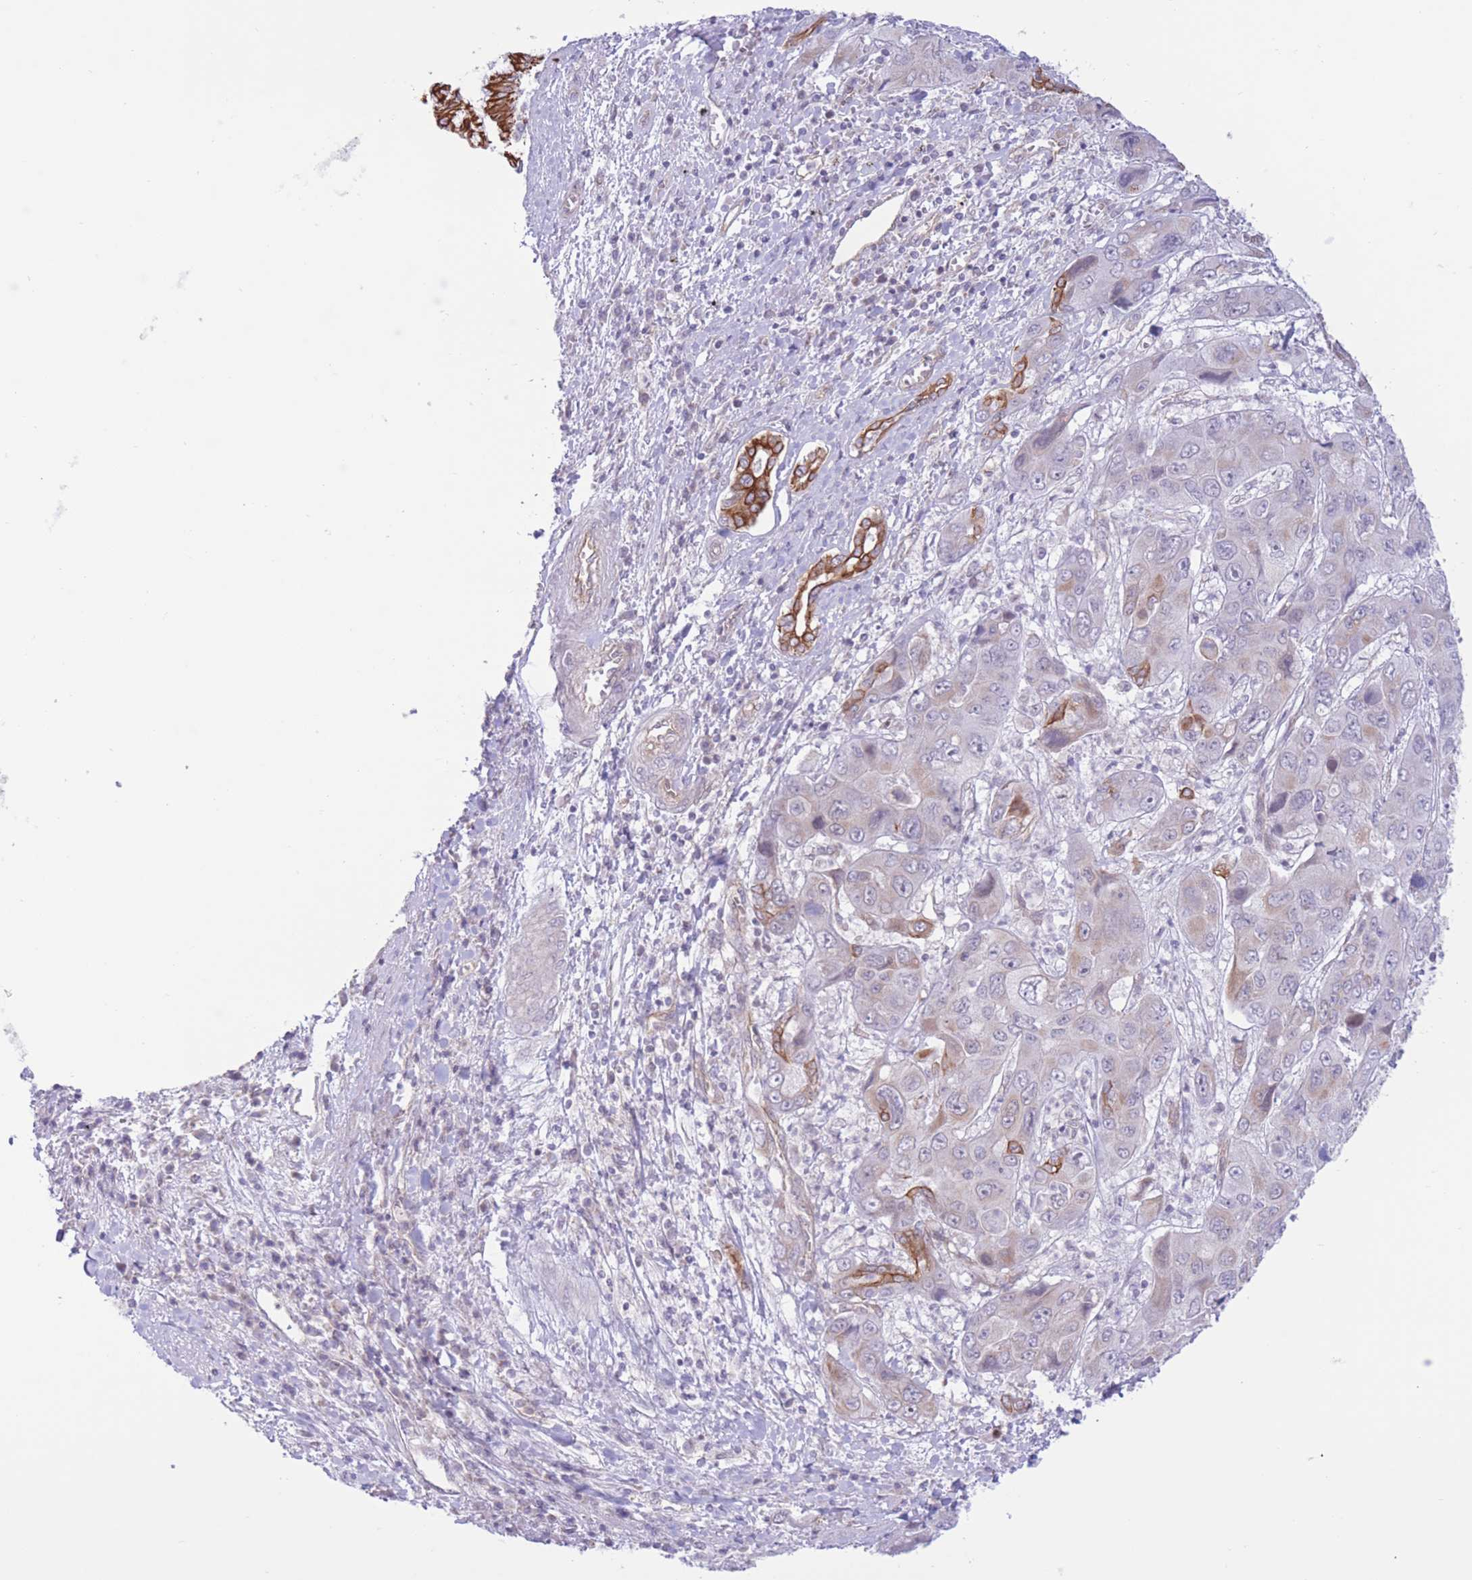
{"staining": {"intensity": "moderate", "quantity": "<25%", "location": "cytoplasmic/membranous"}, "tissue": "liver cancer", "cell_type": "Tumor cells", "image_type": "cancer", "snomed": [{"axis": "morphology", "description": "Cholangiocarcinoma"}, {"axis": "topography", "description": "Liver"}], "caption": "Cholangiocarcinoma (liver) stained with a brown dye demonstrates moderate cytoplasmic/membranous positive staining in approximately <25% of tumor cells.", "gene": "MRPS31", "patient": {"sex": "male", "age": 67}}